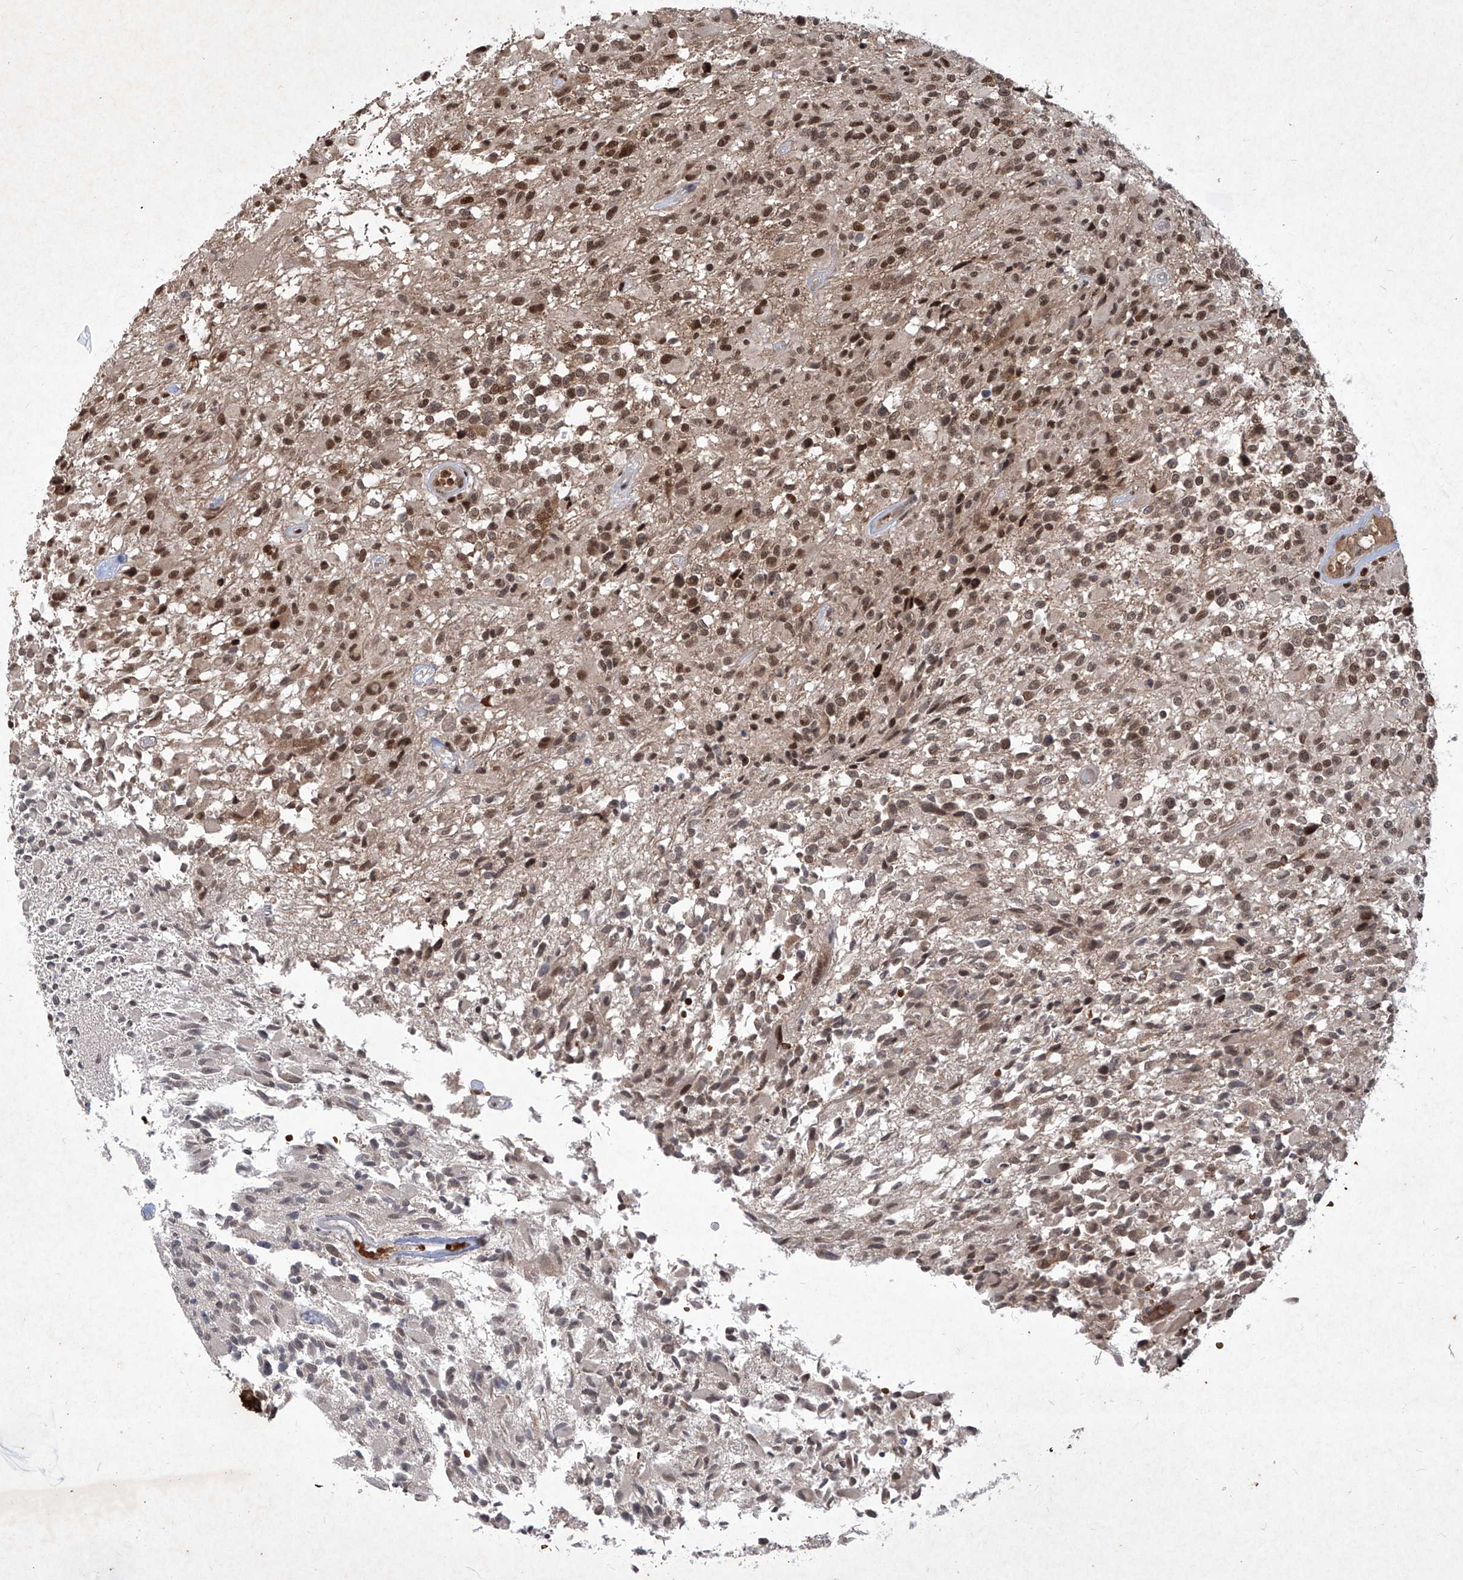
{"staining": {"intensity": "moderate", "quantity": ">75%", "location": "nuclear"}, "tissue": "glioma", "cell_type": "Tumor cells", "image_type": "cancer", "snomed": [{"axis": "morphology", "description": "Glioma, malignant, High grade"}, {"axis": "morphology", "description": "Glioblastoma, NOS"}, {"axis": "topography", "description": "Brain"}], "caption": "A high-resolution image shows immunohistochemistry (IHC) staining of glioblastoma, which exhibits moderate nuclear staining in approximately >75% of tumor cells.", "gene": "IRF2", "patient": {"sex": "male", "age": 60}}